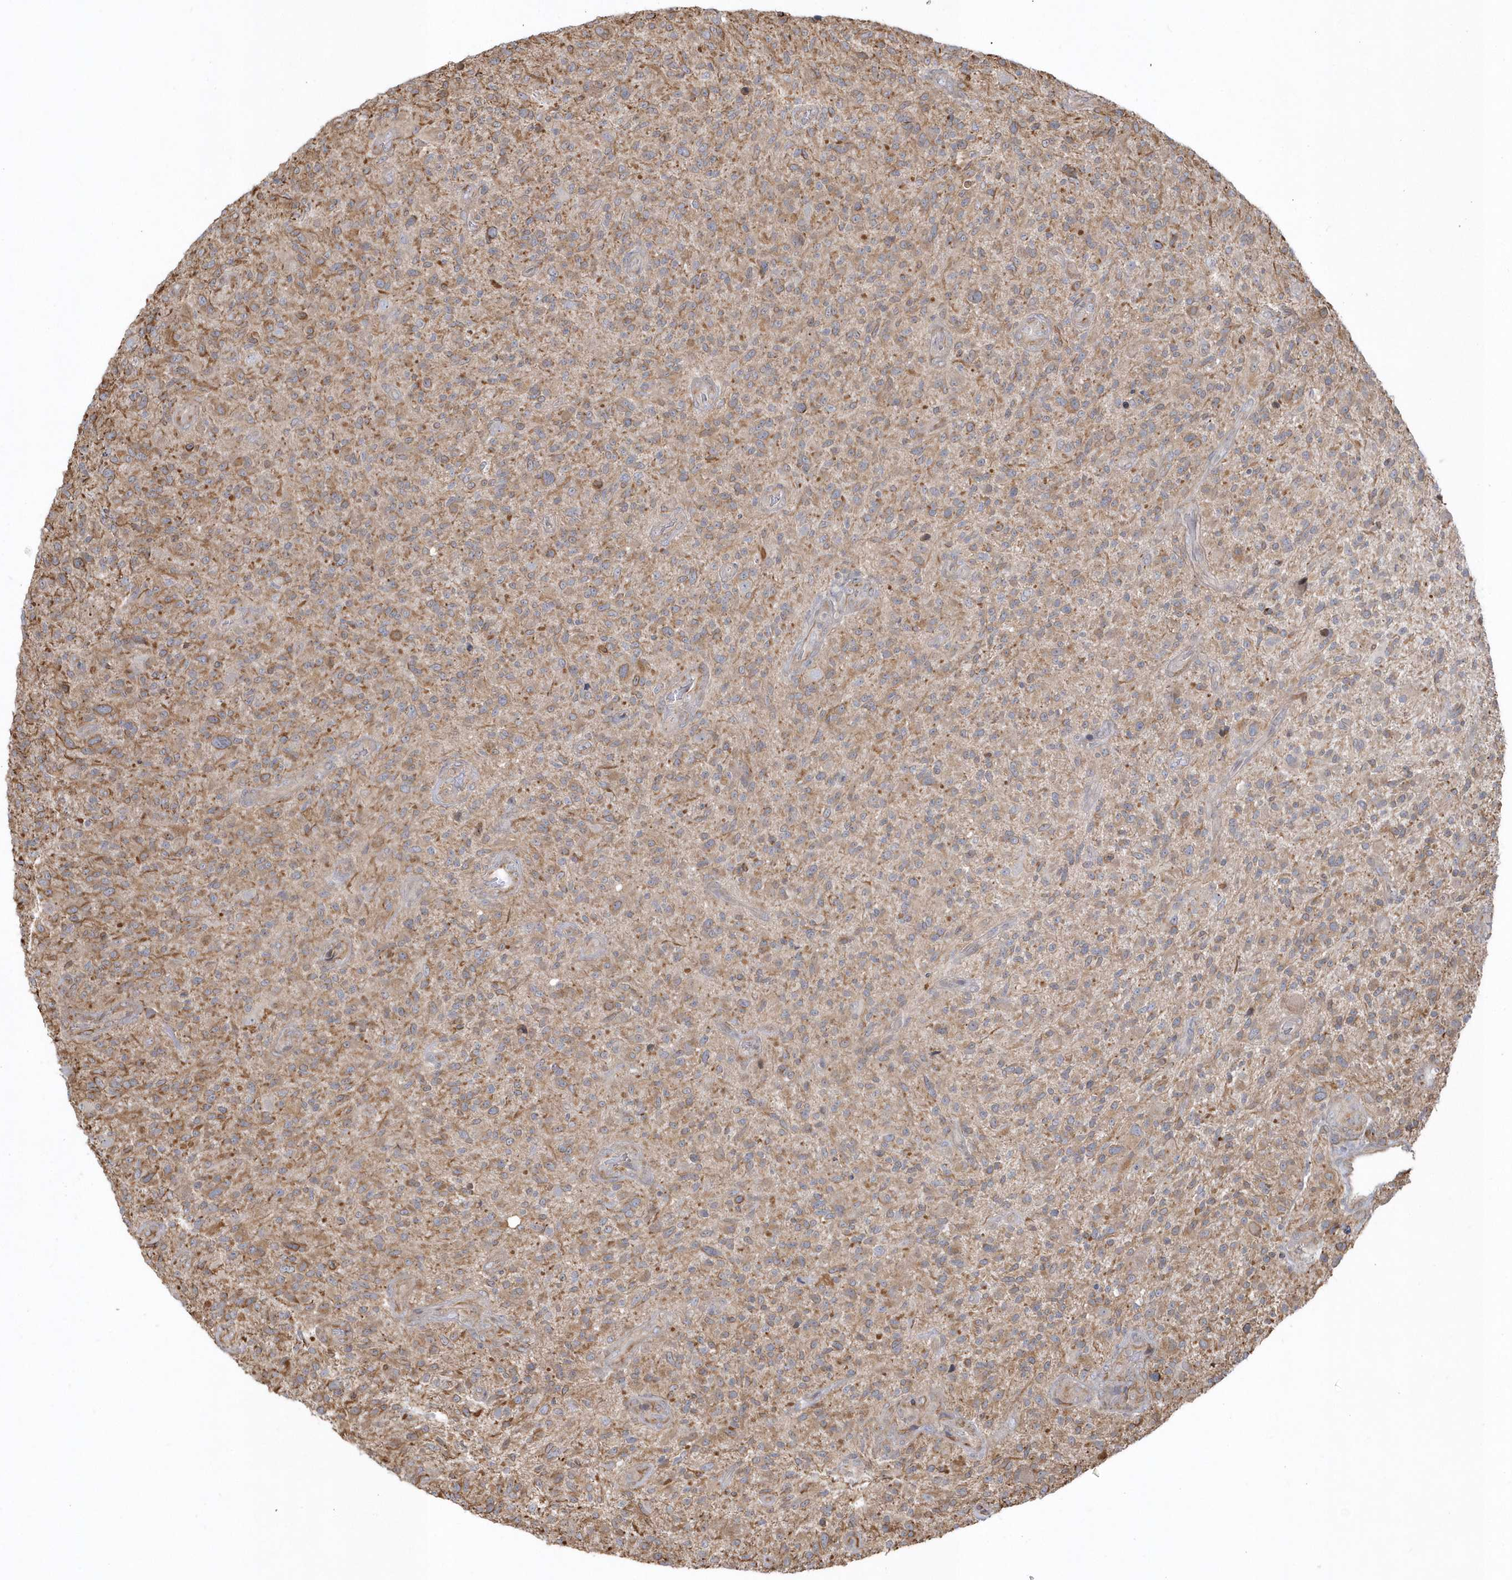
{"staining": {"intensity": "moderate", "quantity": ">75%", "location": "cytoplasmic/membranous"}, "tissue": "glioma", "cell_type": "Tumor cells", "image_type": "cancer", "snomed": [{"axis": "morphology", "description": "Glioma, malignant, High grade"}, {"axis": "topography", "description": "Brain"}], "caption": "This image reveals immunohistochemistry (IHC) staining of human malignant high-grade glioma, with medium moderate cytoplasmic/membranous expression in about >75% of tumor cells.", "gene": "DHX57", "patient": {"sex": "male", "age": 47}}